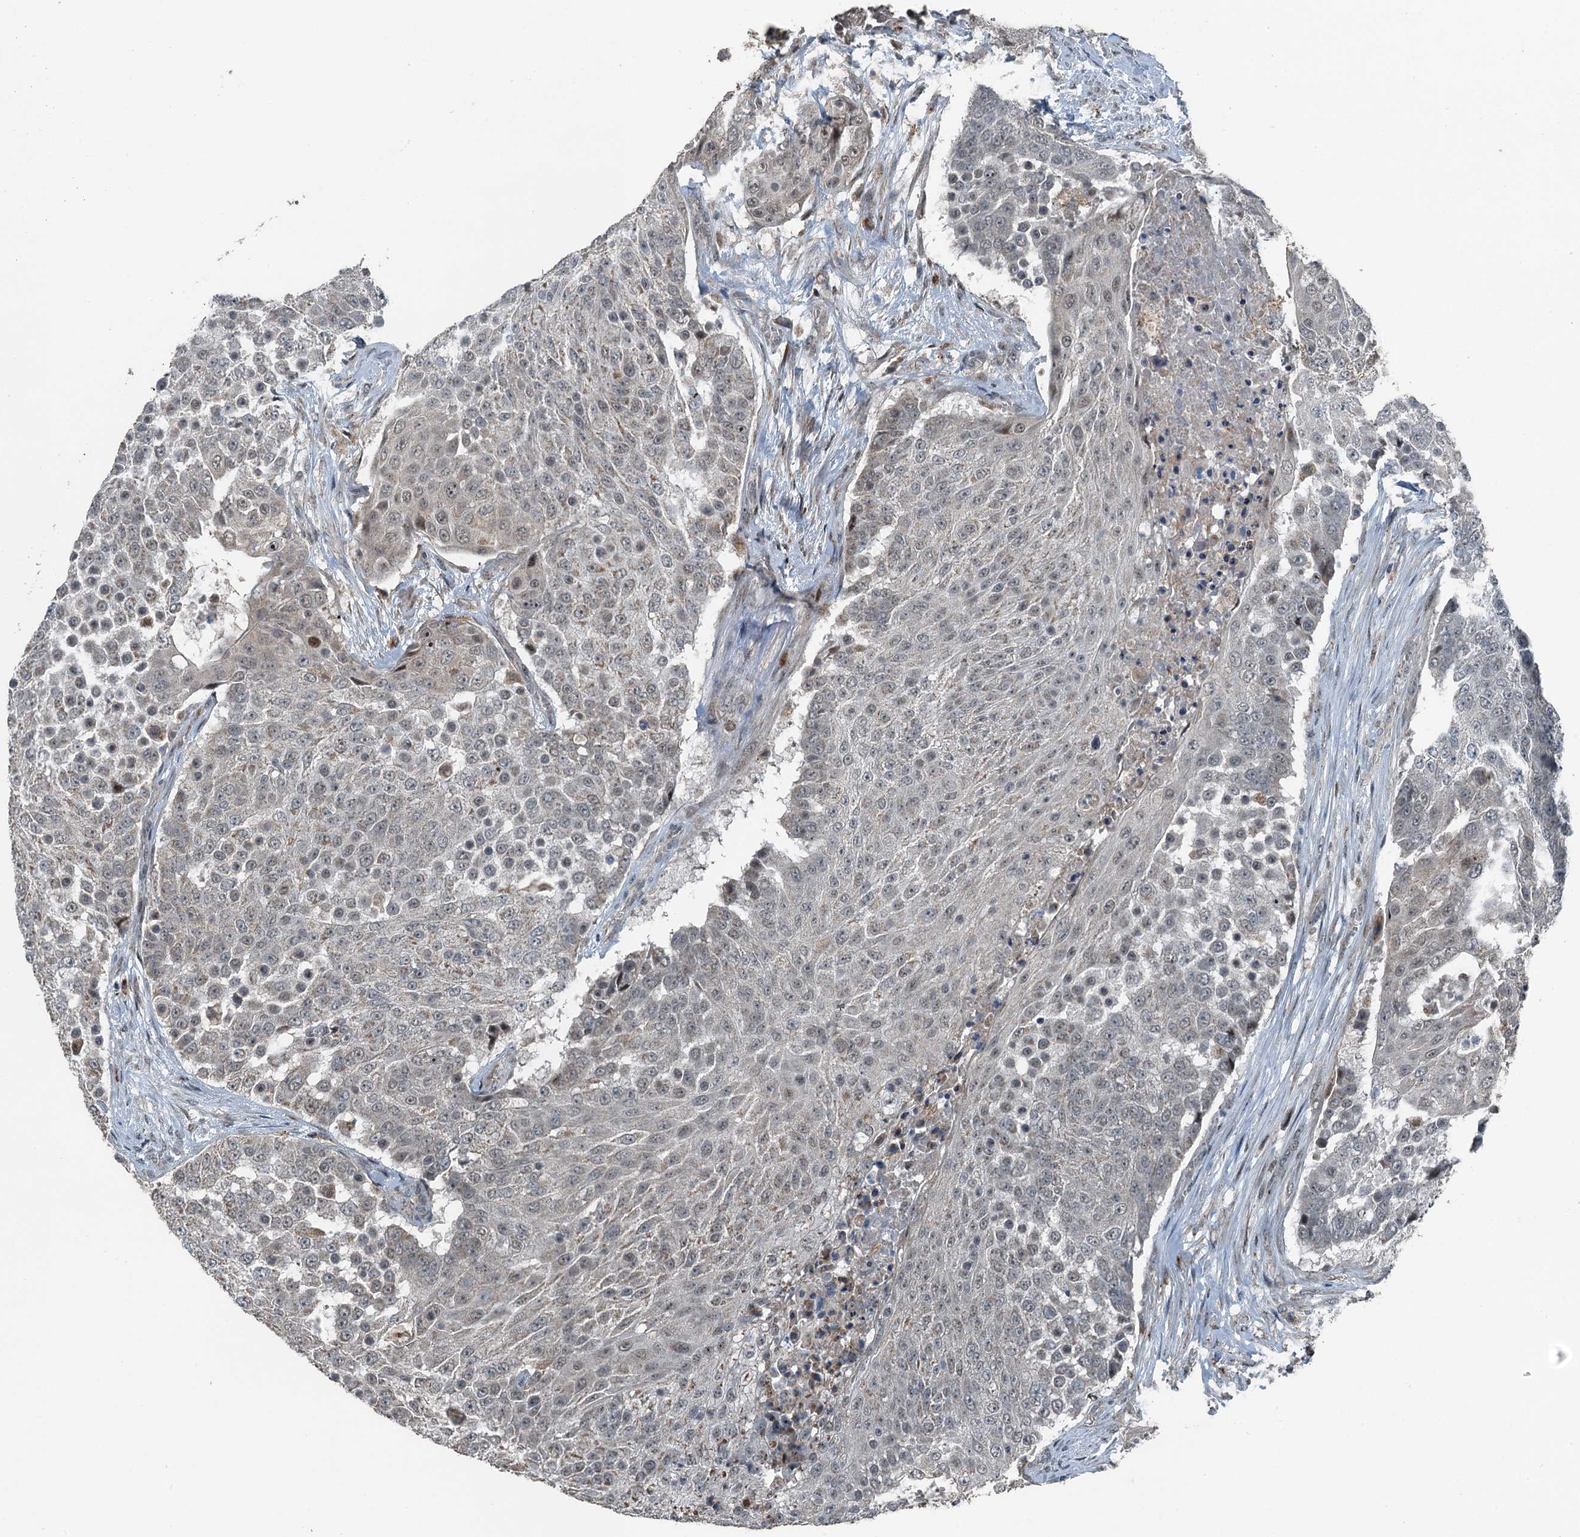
{"staining": {"intensity": "negative", "quantity": "none", "location": "none"}, "tissue": "urothelial cancer", "cell_type": "Tumor cells", "image_type": "cancer", "snomed": [{"axis": "morphology", "description": "Urothelial carcinoma, High grade"}, {"axis": "topography", "description": "Urinary bladder"}], "caption": "Immunohistochemistry histopathology image of neoplastic tissue: human urothelial cancer stained with DAB (3,3'-diaminobenzidine) reveals no significant protein staining in tumor cells.", "gene": "BMERB1", "patient": {"sex": "female", "age": 63}}